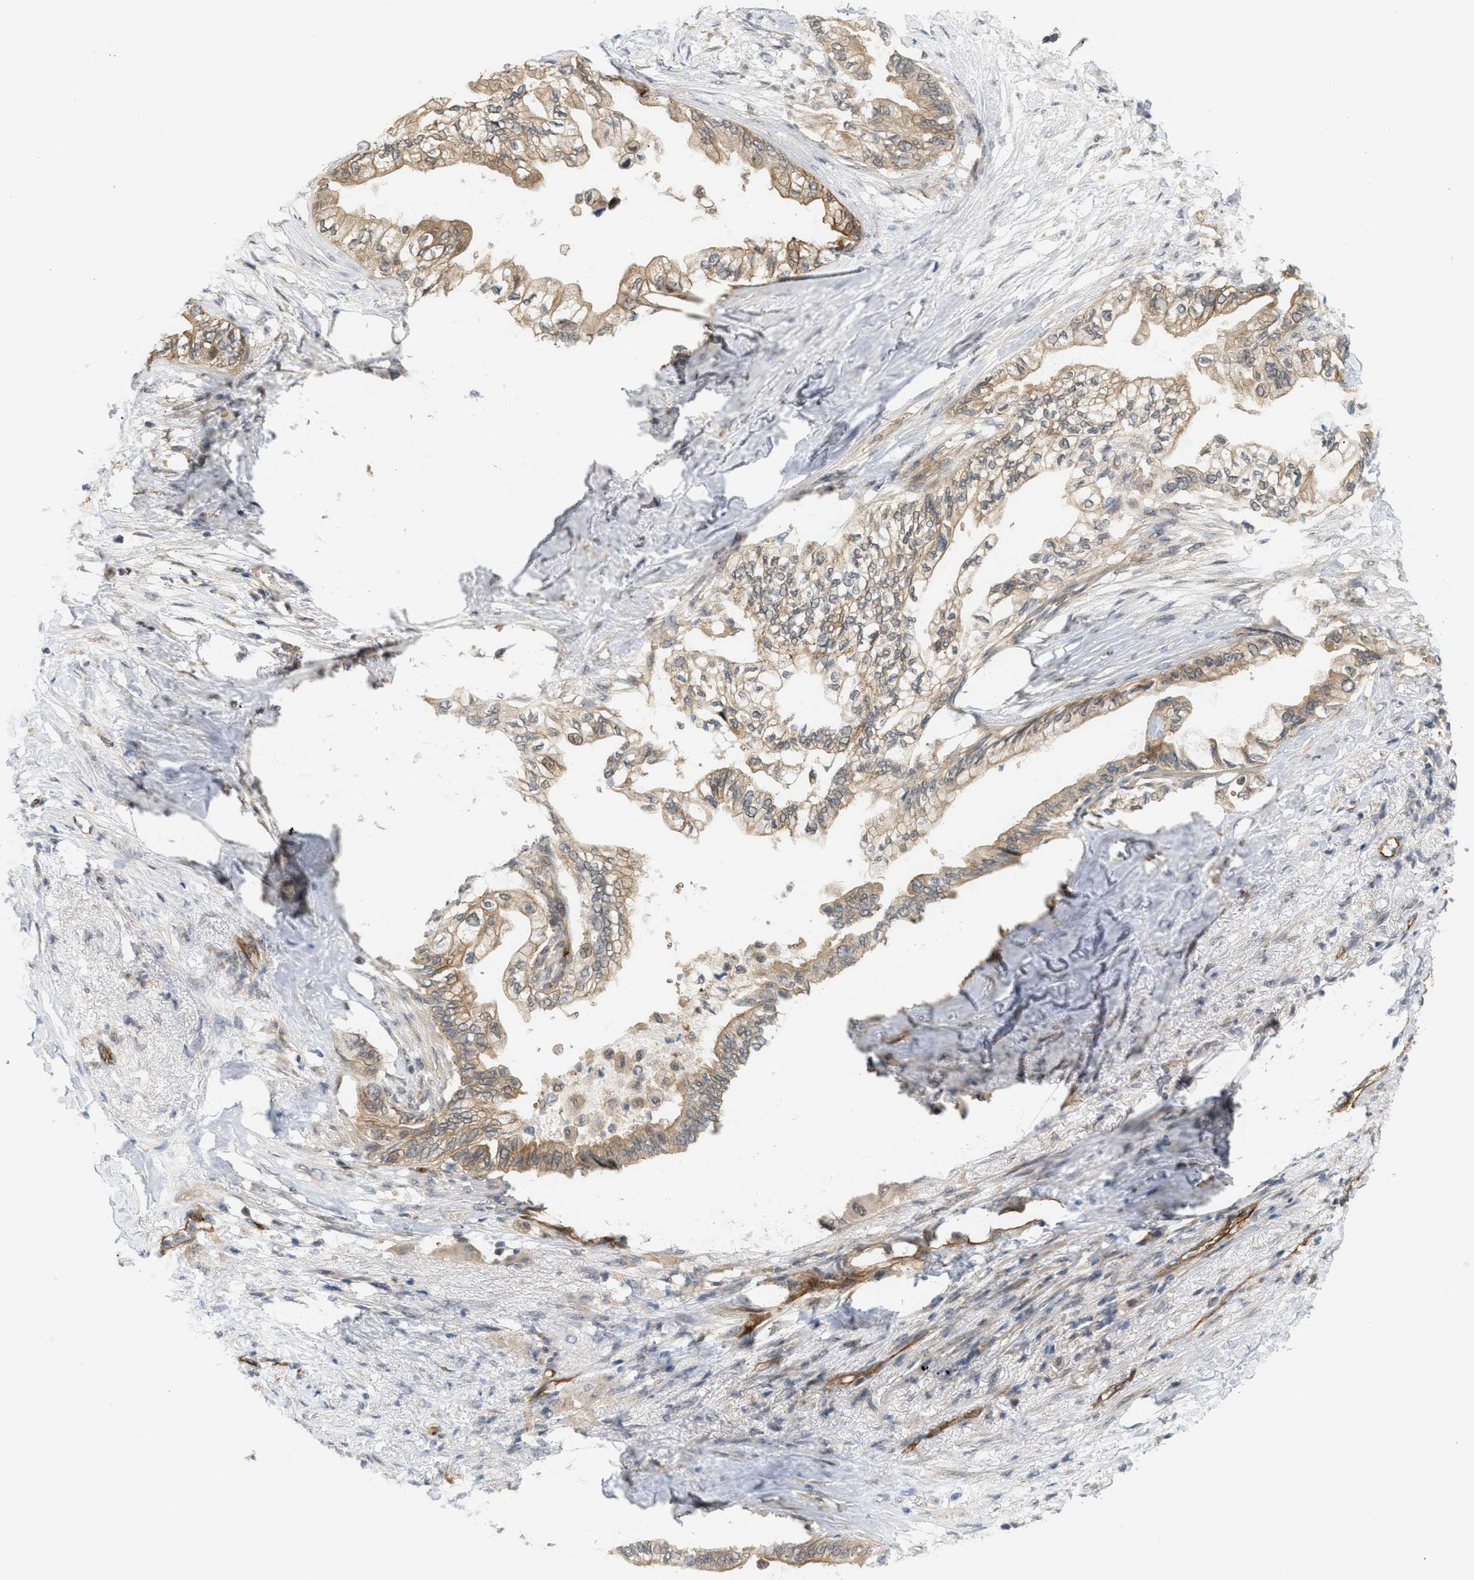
{"staining": {"intensity": "moderate", "quantity": ">75%", "location": "cytoplasmic/membranous"}, "tissue": "pancreatic cancer", "cell_type": "Tumor cells", "image_type": "cancer", "snomed": [{"axis": "morphology", "description": "Normal tissue, NOS"}, {"axis": "morphology", "description": "Adenocarcinoma, NOS"}, {"axis": "topography", "description": "Pancreas"}, {"axis": "topography", "description": "Duodenum"}], "caption": "Immunohistochemistry micrograph of neoplastic tissue: human pancreatic adenocarcinoma stained using immunohistochemistry (IHC) displays medium levels of moderate protein expression localized specifically in the cytoplasmic/membranous of tumor cells, appearing as a cytoplasmic/membranous brown color.", "gene": "PALMD", "patient": {"sex": "female", "age": 60}}